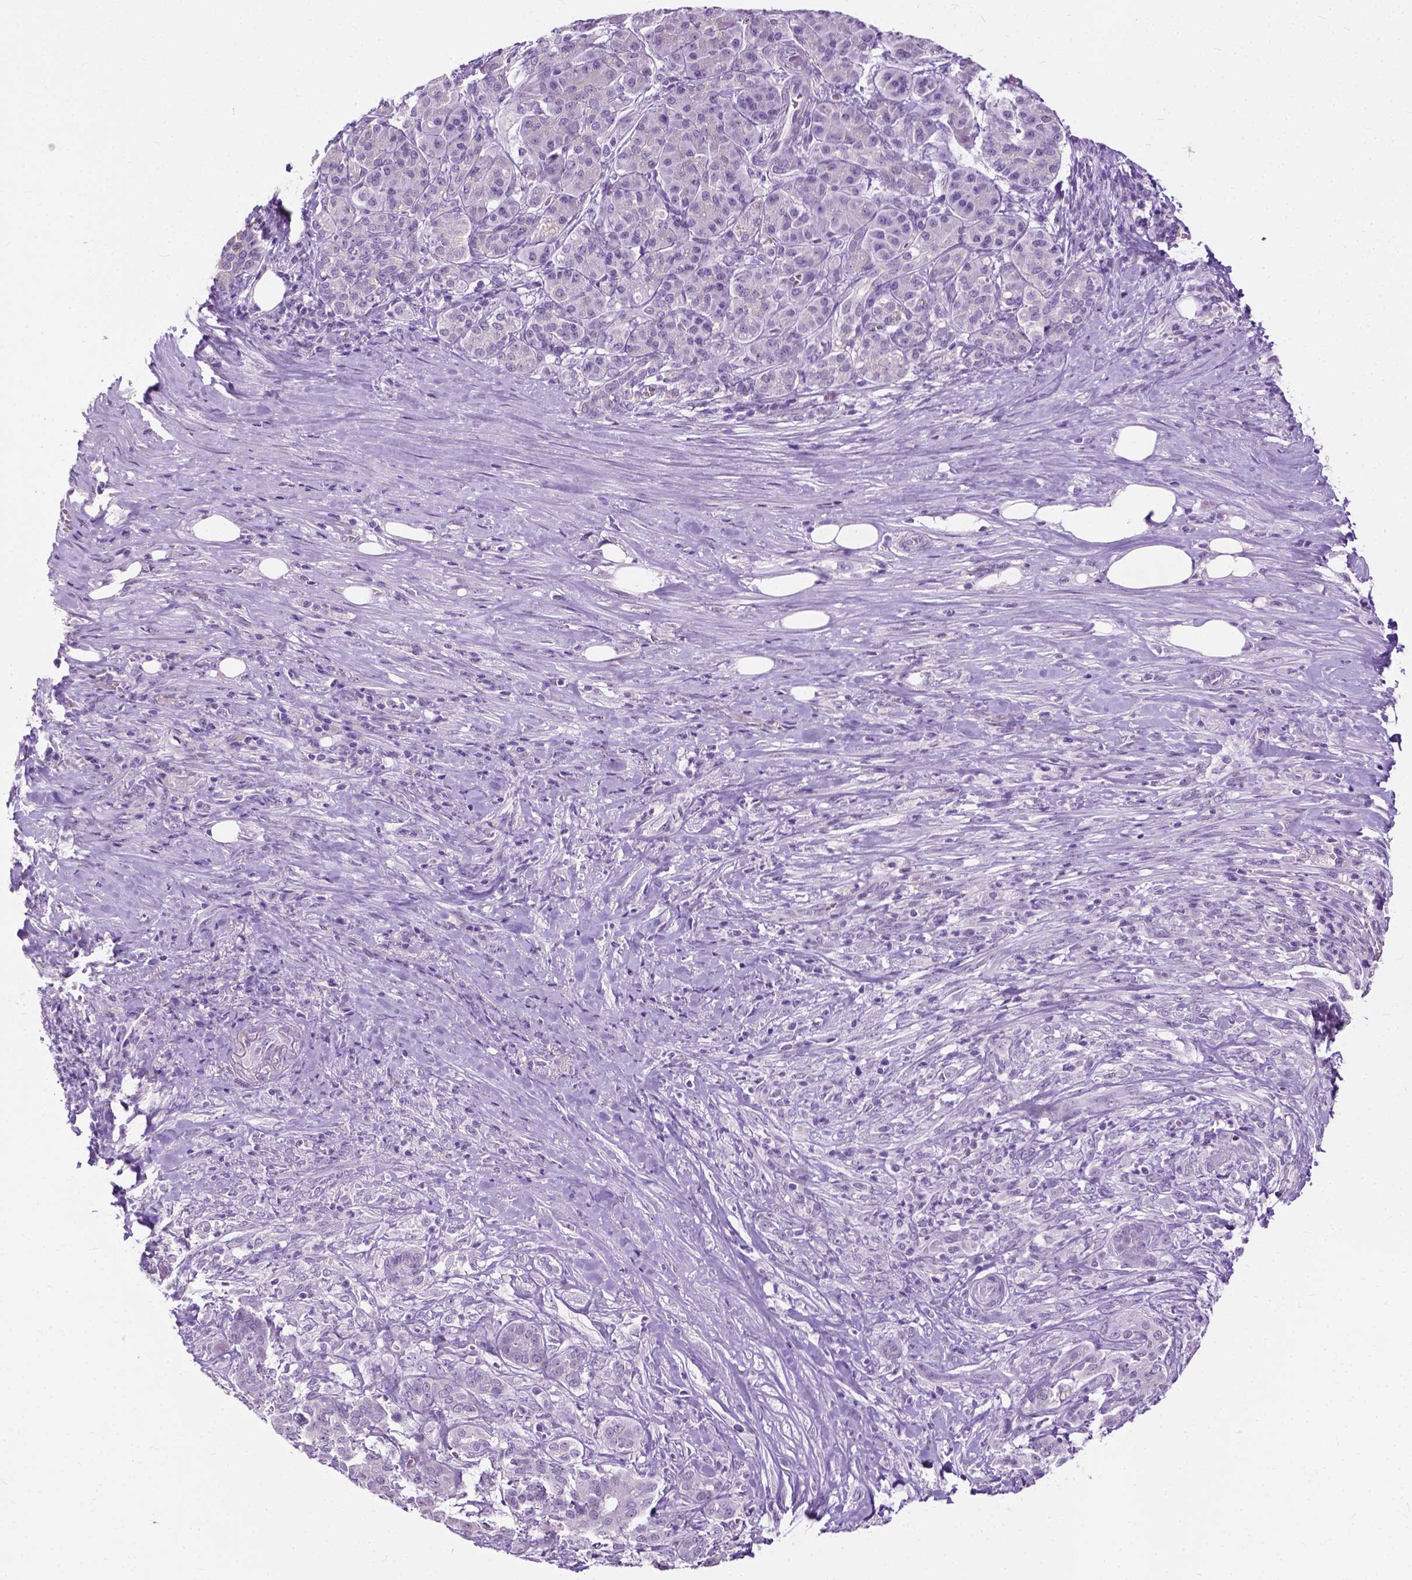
{"staining": {"intensity": "negative", "quantity": "none", "location": "none"}, "tissue": "pancreatic cancer", "cell_type": "Tumor cells", "image_type": "cancer", "snomed": [{"axis": "morphology", "description": "Normal tissue, NOS"}, {"axis": "morphology", "description": "Inflammation, NOS"}, {"axis": "morphology", "description": "Adenocarcinoma, NOS"}, {"axis": "topography", "description": "Pancreas"}], "caption": "Tumor cells show no significant protein expression in pancreatic adenocarcinoma.", "gene": "GPR37L1", "patient": {"sex": "male", "age": 57}}